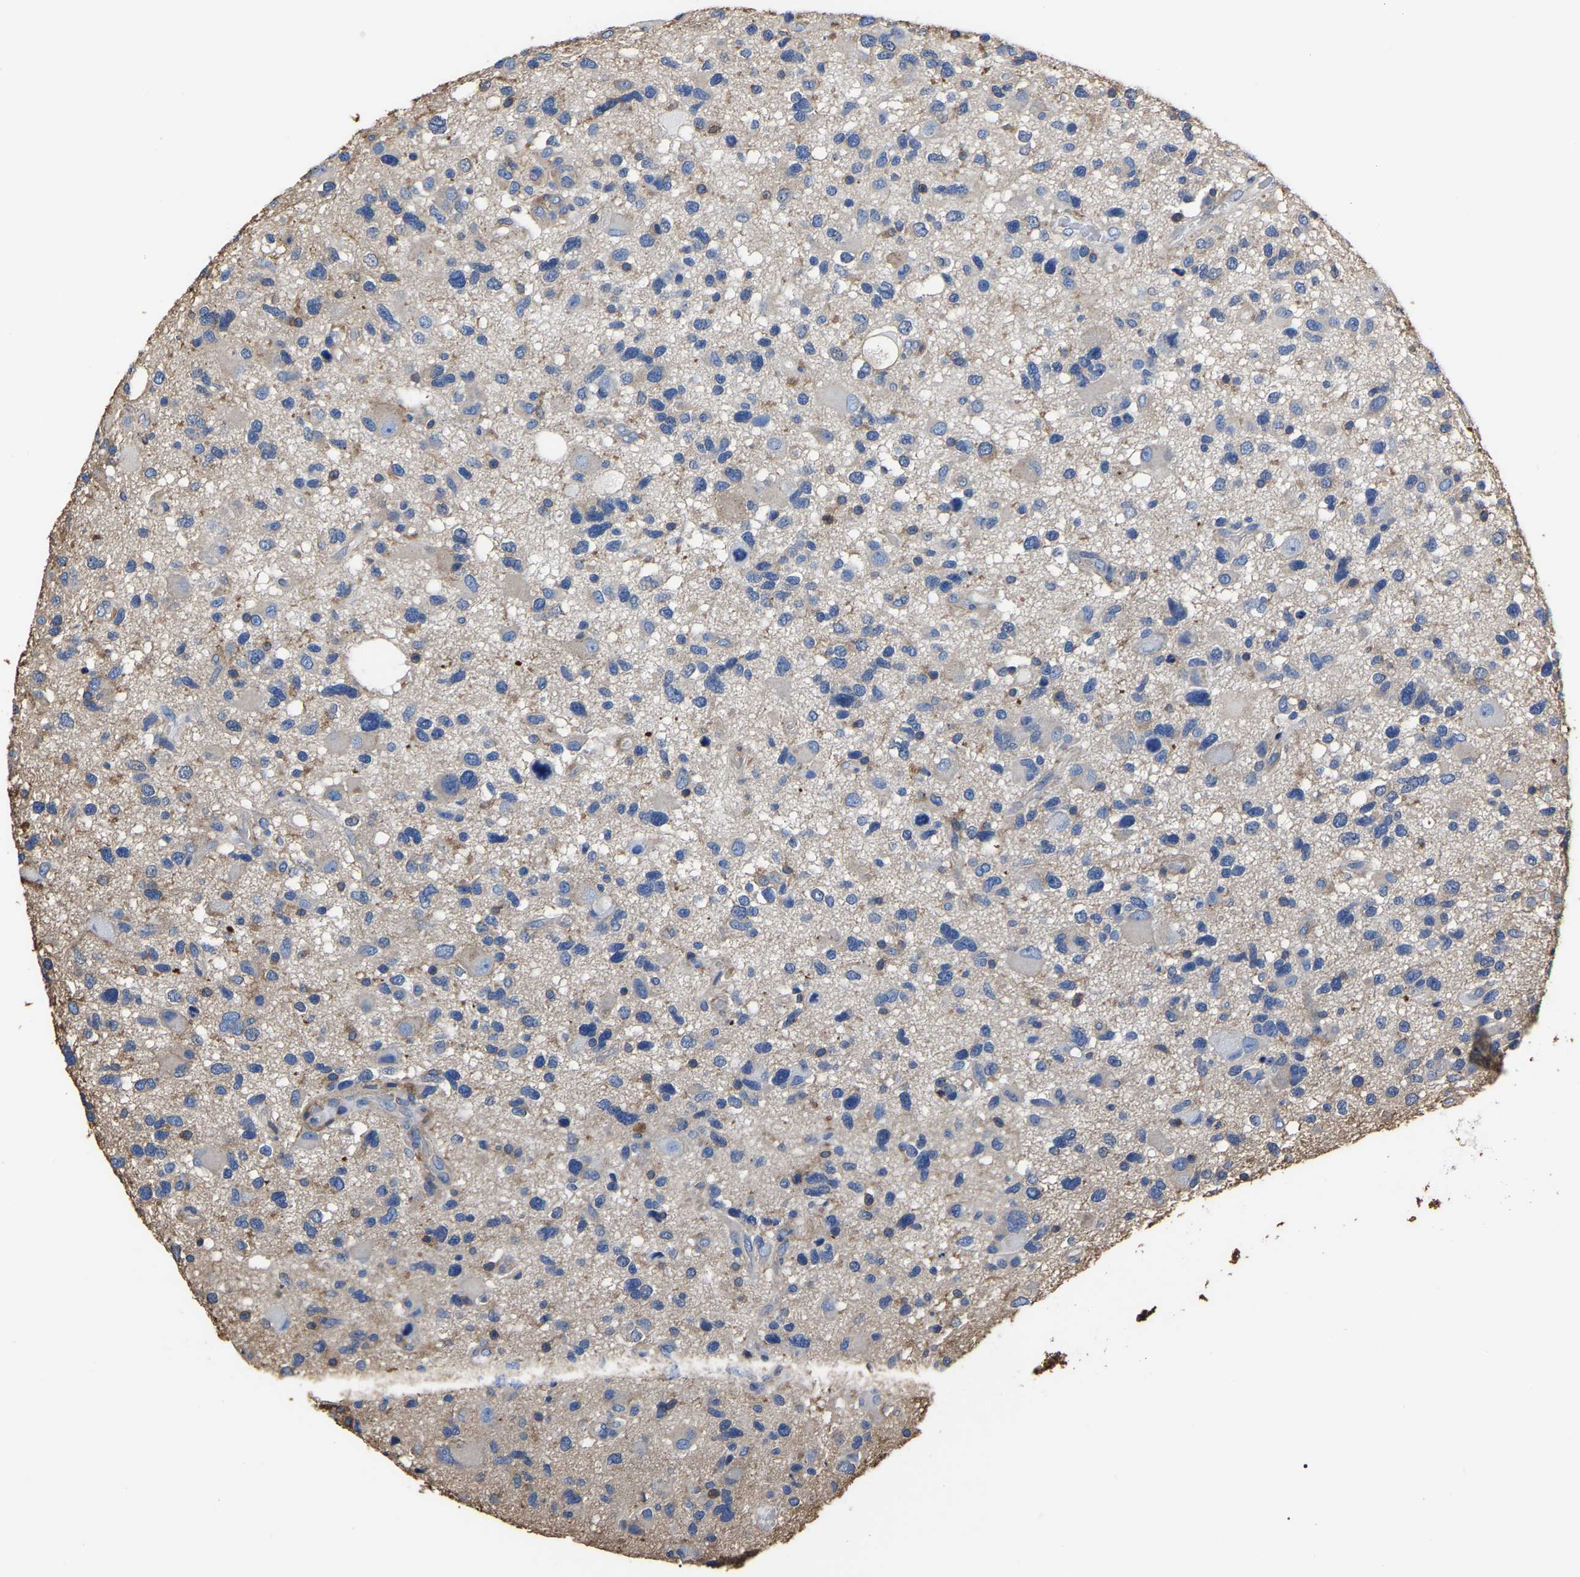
{"staining": {"intensity": "negative", "quantity": "none", "location": "none"}, "tissue": "glioma", "cell_type": "Tumor cells", "image_type": "cancer", "snomed": [{"axis": "morphology", "description": "Glioma, malignant, High grade"}, {"axis": "topography", "description": "Brain"}], "caption": "Human glioma stained for a protein using immunohistochemistry (IHC) demonstrates no expression in tumor cells.", "gene": "ARMT1", "patient": {"sex": "male", "age": 33}}